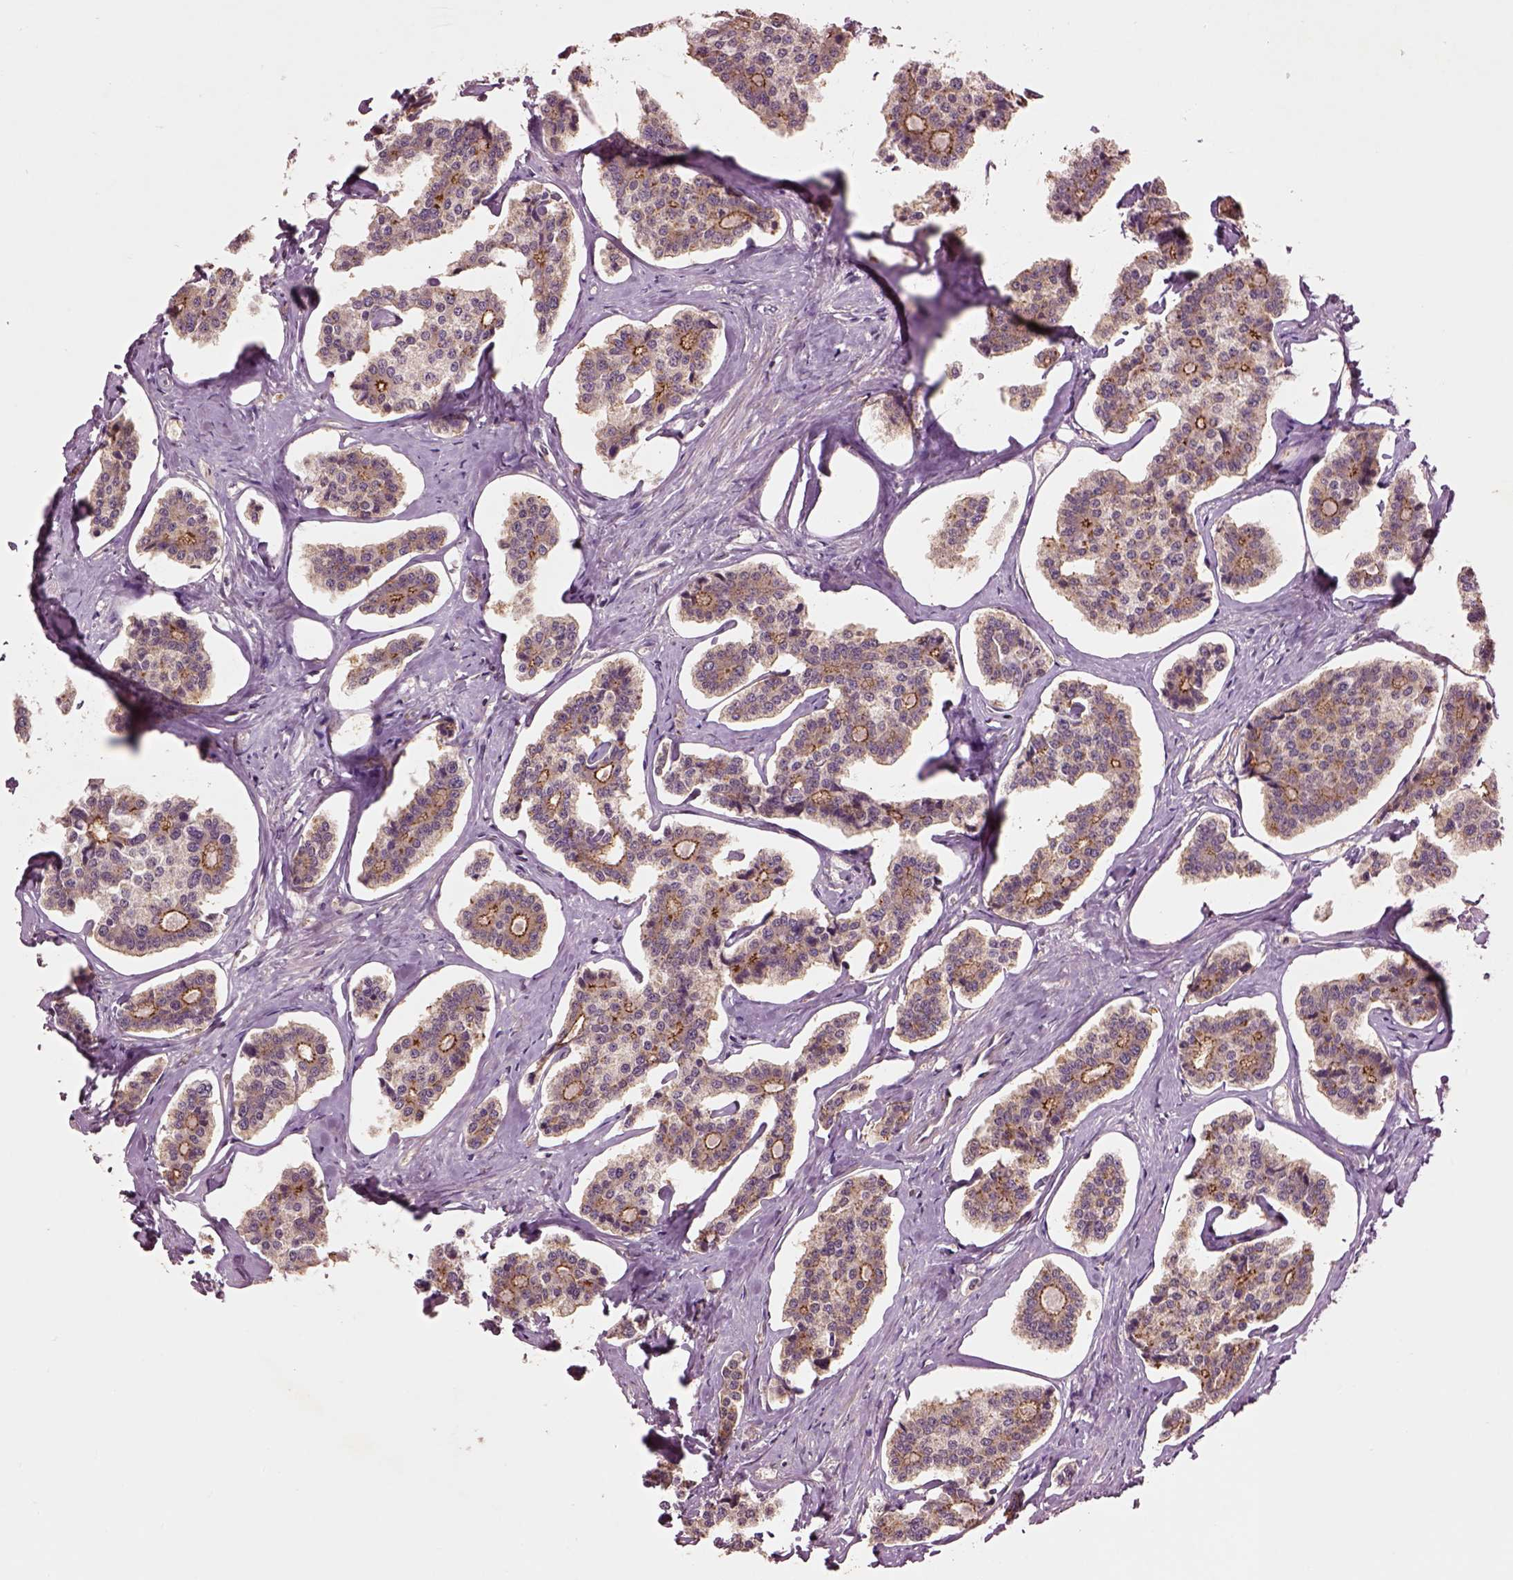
{"staining": {"intensity": "moderate", "quantity": ">75%", "location": "cytoplasmic/membranous"}, "tissue": "carcinoid", "cell_type": "Tumor cells", "image_type": "cancer", "snomed": [{"axis": "morphology", "description": "Carcinoid, malignant, NOS"}, {"axis": "topography", "description": "Small intestine"}], "caption": "Carcinoid stained with a brown dye displays moderate cytoplasmic/membranous positive staining in approximately >75% of tumor cells.", "gene": "MTHFS", "patient": {"sex": "female", "age": 65}}